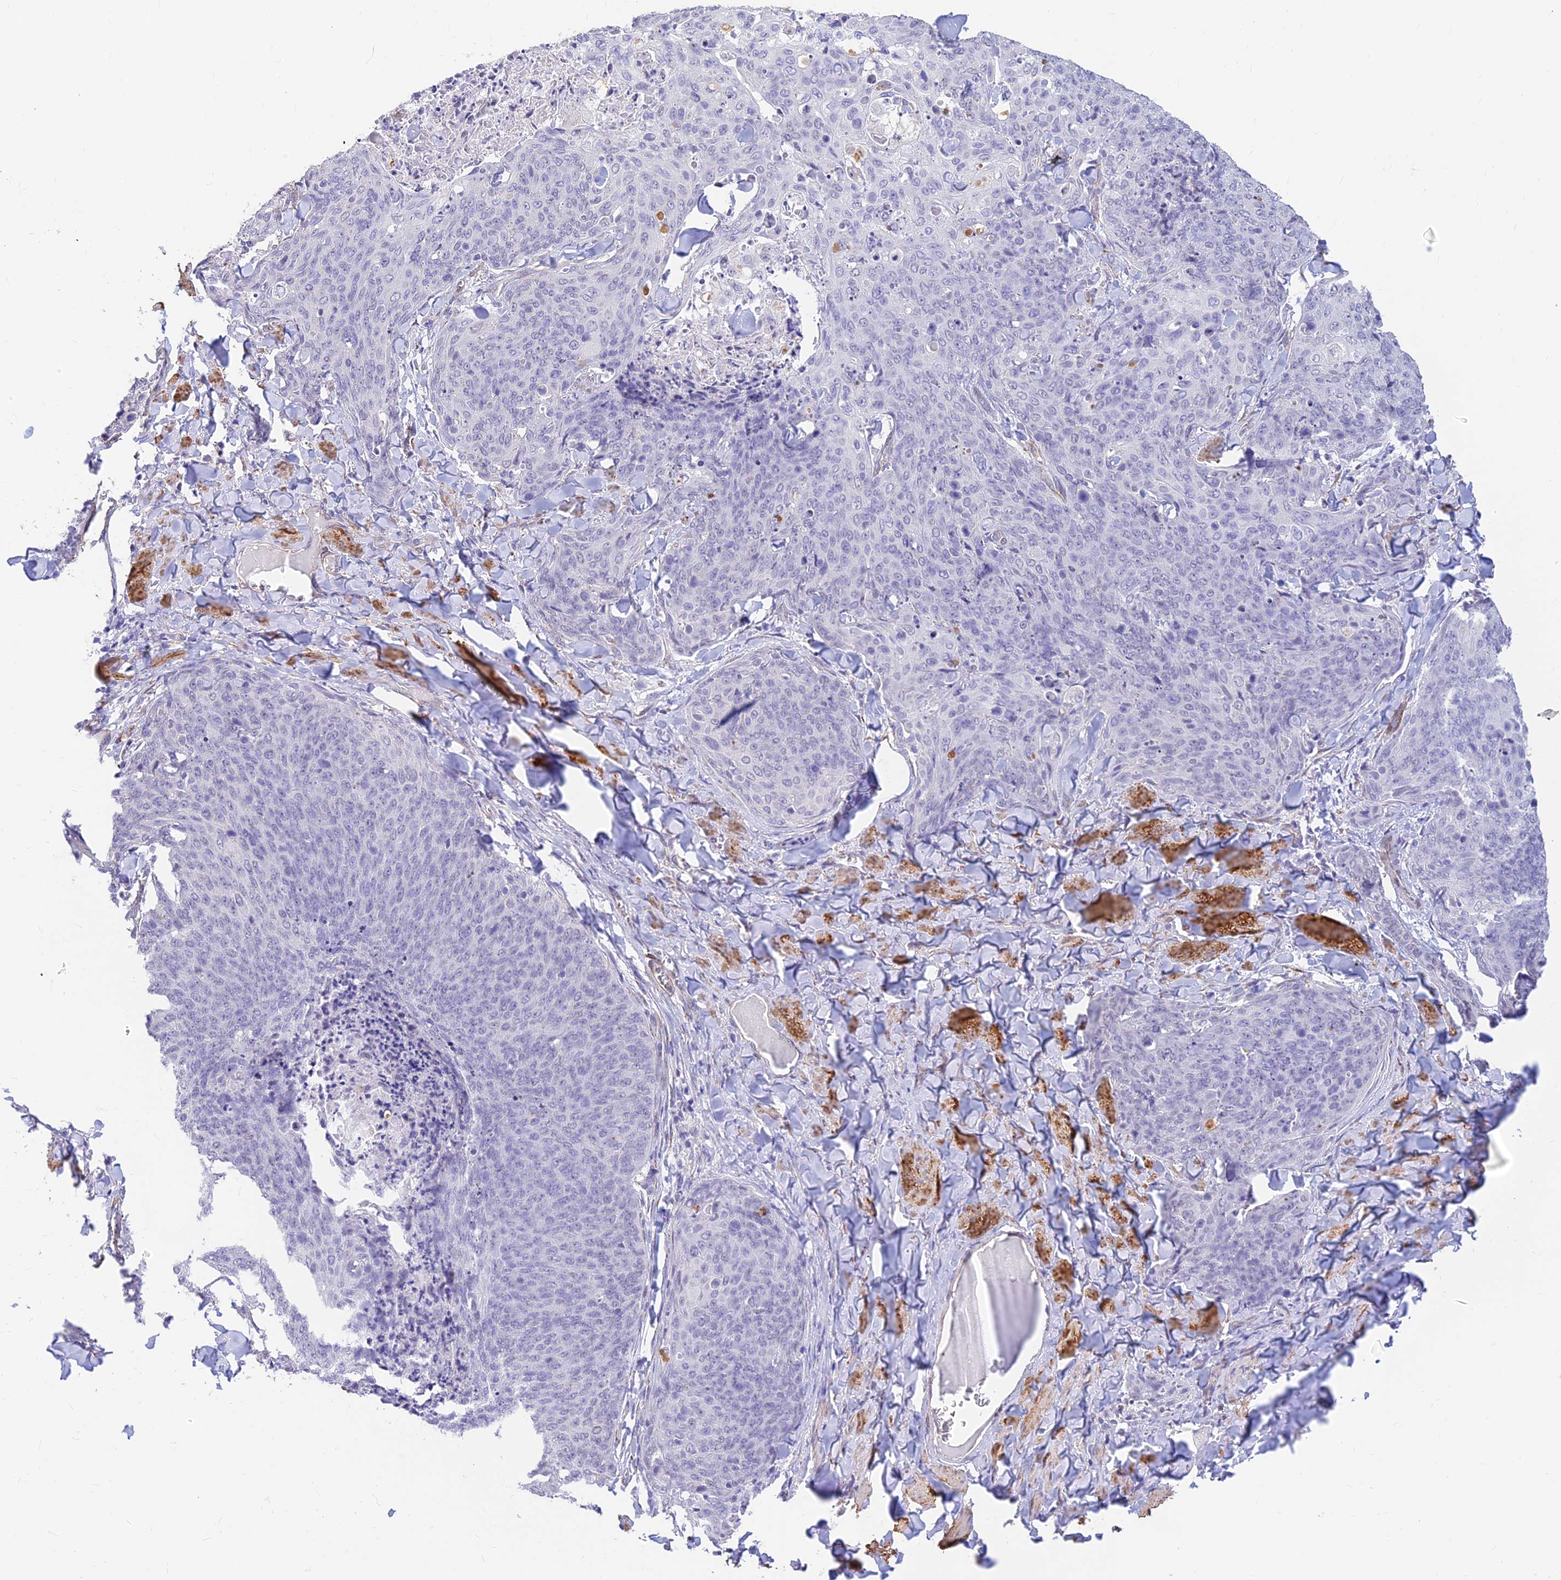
{"staining": {"intensity": "negative", "quantity": "none", "location": "none"}, "tissue": "skin cancer", "cell_type": "Tumor cells", "image_type": "cancer", "snomed": [{"axis": "morphology", "description": "Squamous cell carcinoma, NOS"}, {"axis": "topography", "description": "Skin"}, {"axis": "topography", "description": "Vulva"}], "caption": "There is no significant expression in tumor cells of skin cancer. (DAB immunohistochemistry visualized using brightfield microscopy, high magnification).", "gene": "ALDH1L2", "patient": {"sex": "female", "age": 85}}